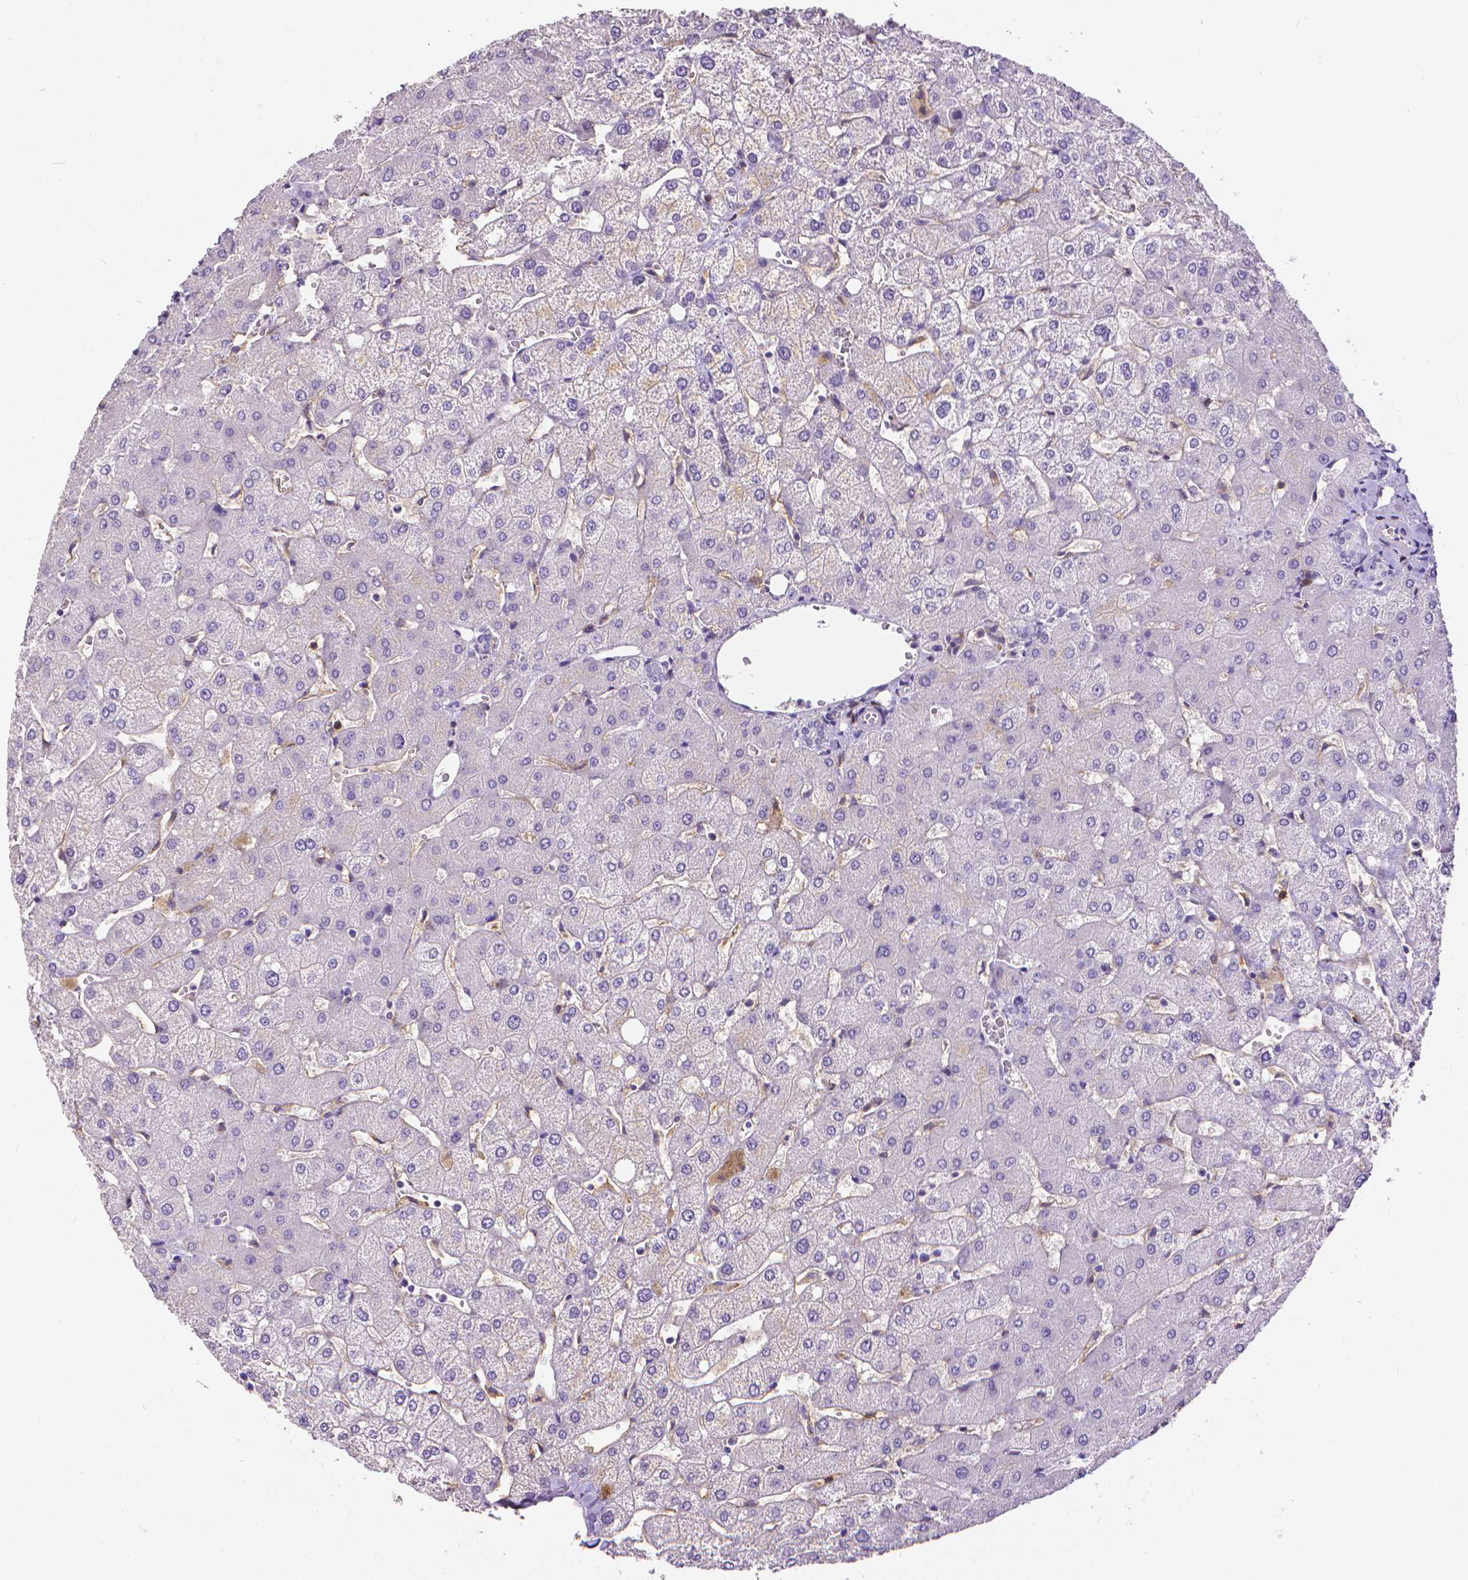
{"staining": {"intensity": "negative", "quantity": "none", "location": "none"}, "tissue": "liver", "cell_type": "Cholangiocytes", "image_type": "normal", "snomed": [{"axis": "morphology", "description": "Normal tissue, NOS"}, {"axis": "topography", "description": "Liver"}], "caption": "The immunohistochemistry image has no significant positivity in cholangiocytes of liver. Nuclei are stained in blue.", "gene": "CD4", "patient": {"sex": "female", "age": 54}}